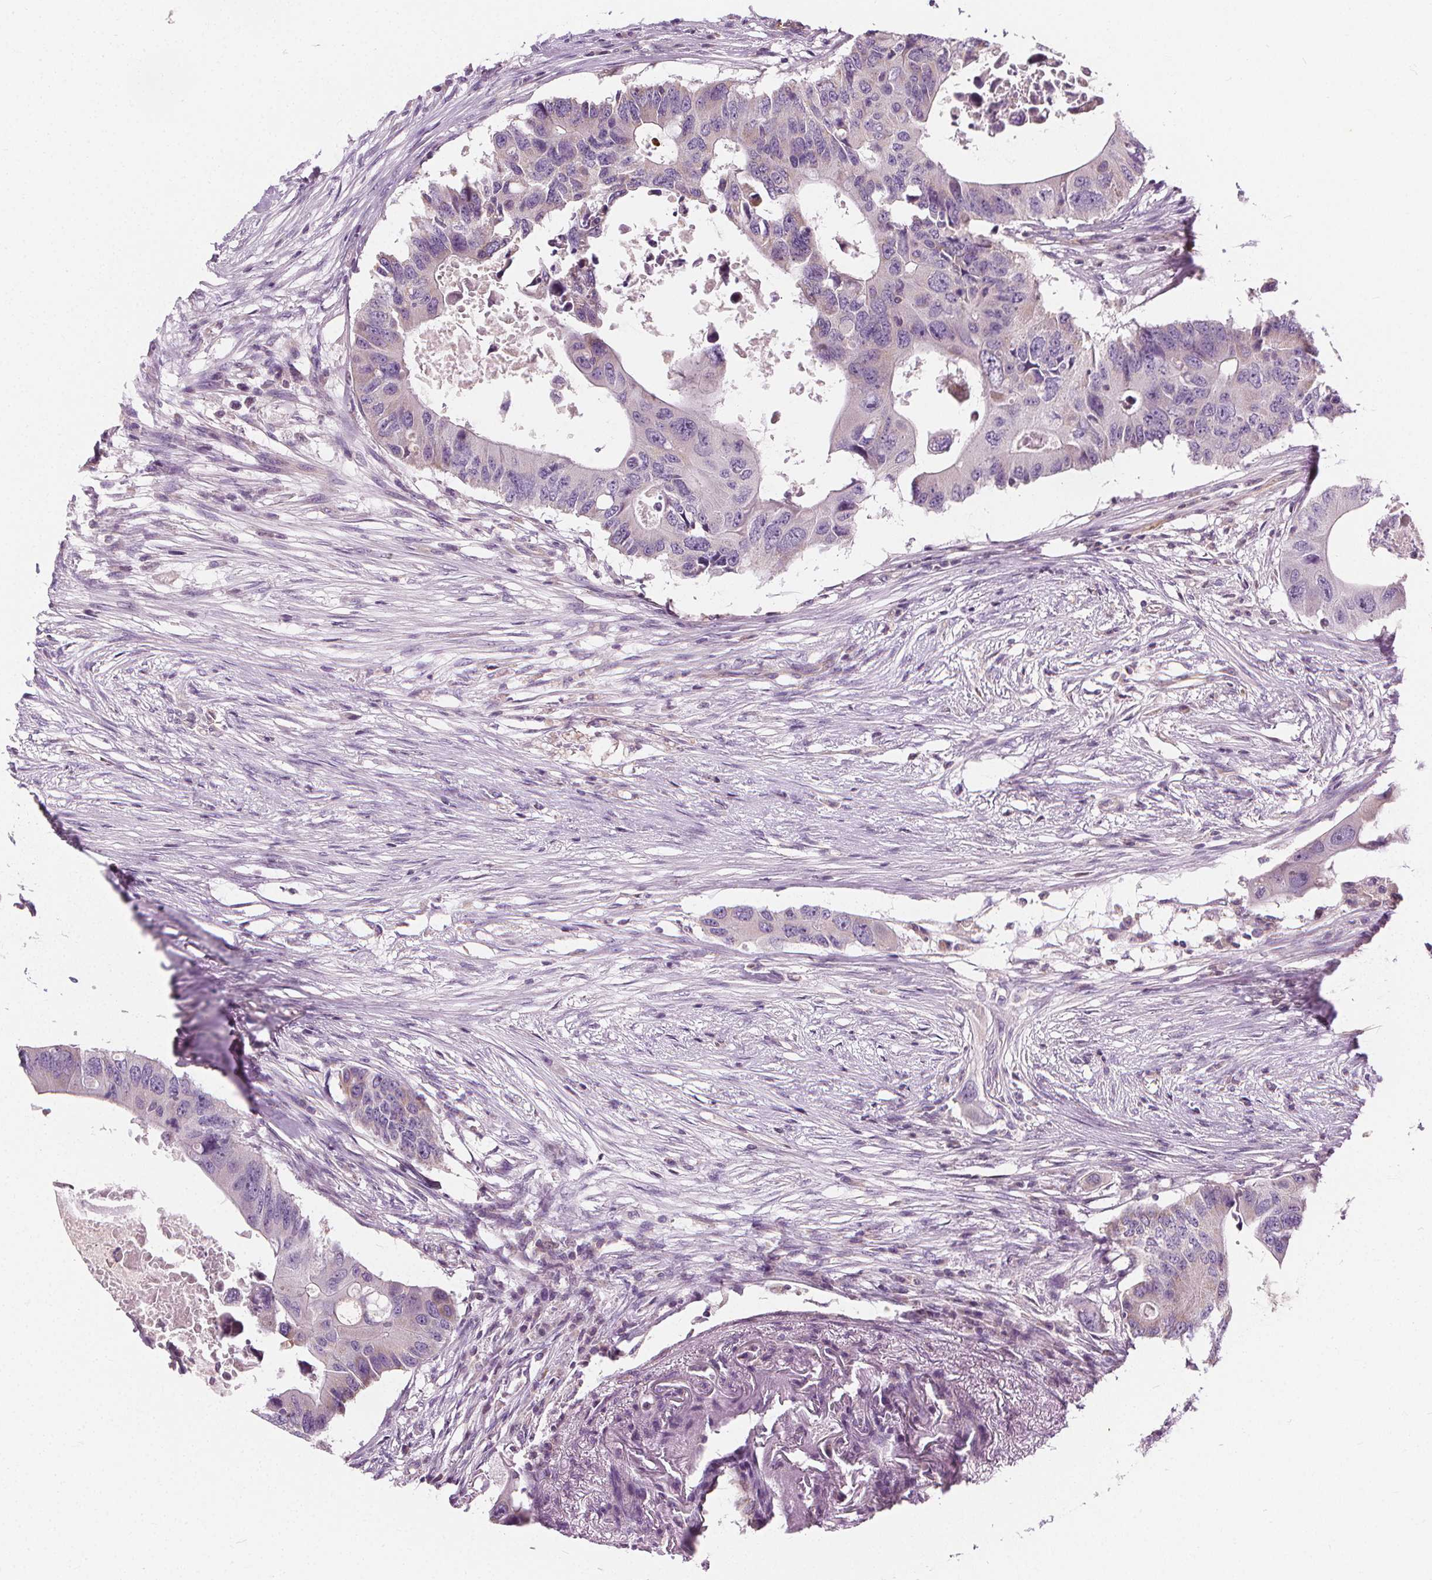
{"staining": {"intensity": "negative", "quantity": "none", "location": "none"}, "tissue": "colorectal cancer", "cell_type": "Tumor cells", "image_type": "cancer", "snomed": [{"axis": "morphology", "description": "Adenocarcinoma, NOS"}, {"axis": "topography", "description": "Colon"}], "caption": "This photomicrograph is of colorectal cancer stained with immunohistochemistry to label a protein in brown with the nuclei are counter-stained blue. There is no expression in tumor cells.", "gene": "RAB20", "patient": {"sex": "male", "age": 71}}